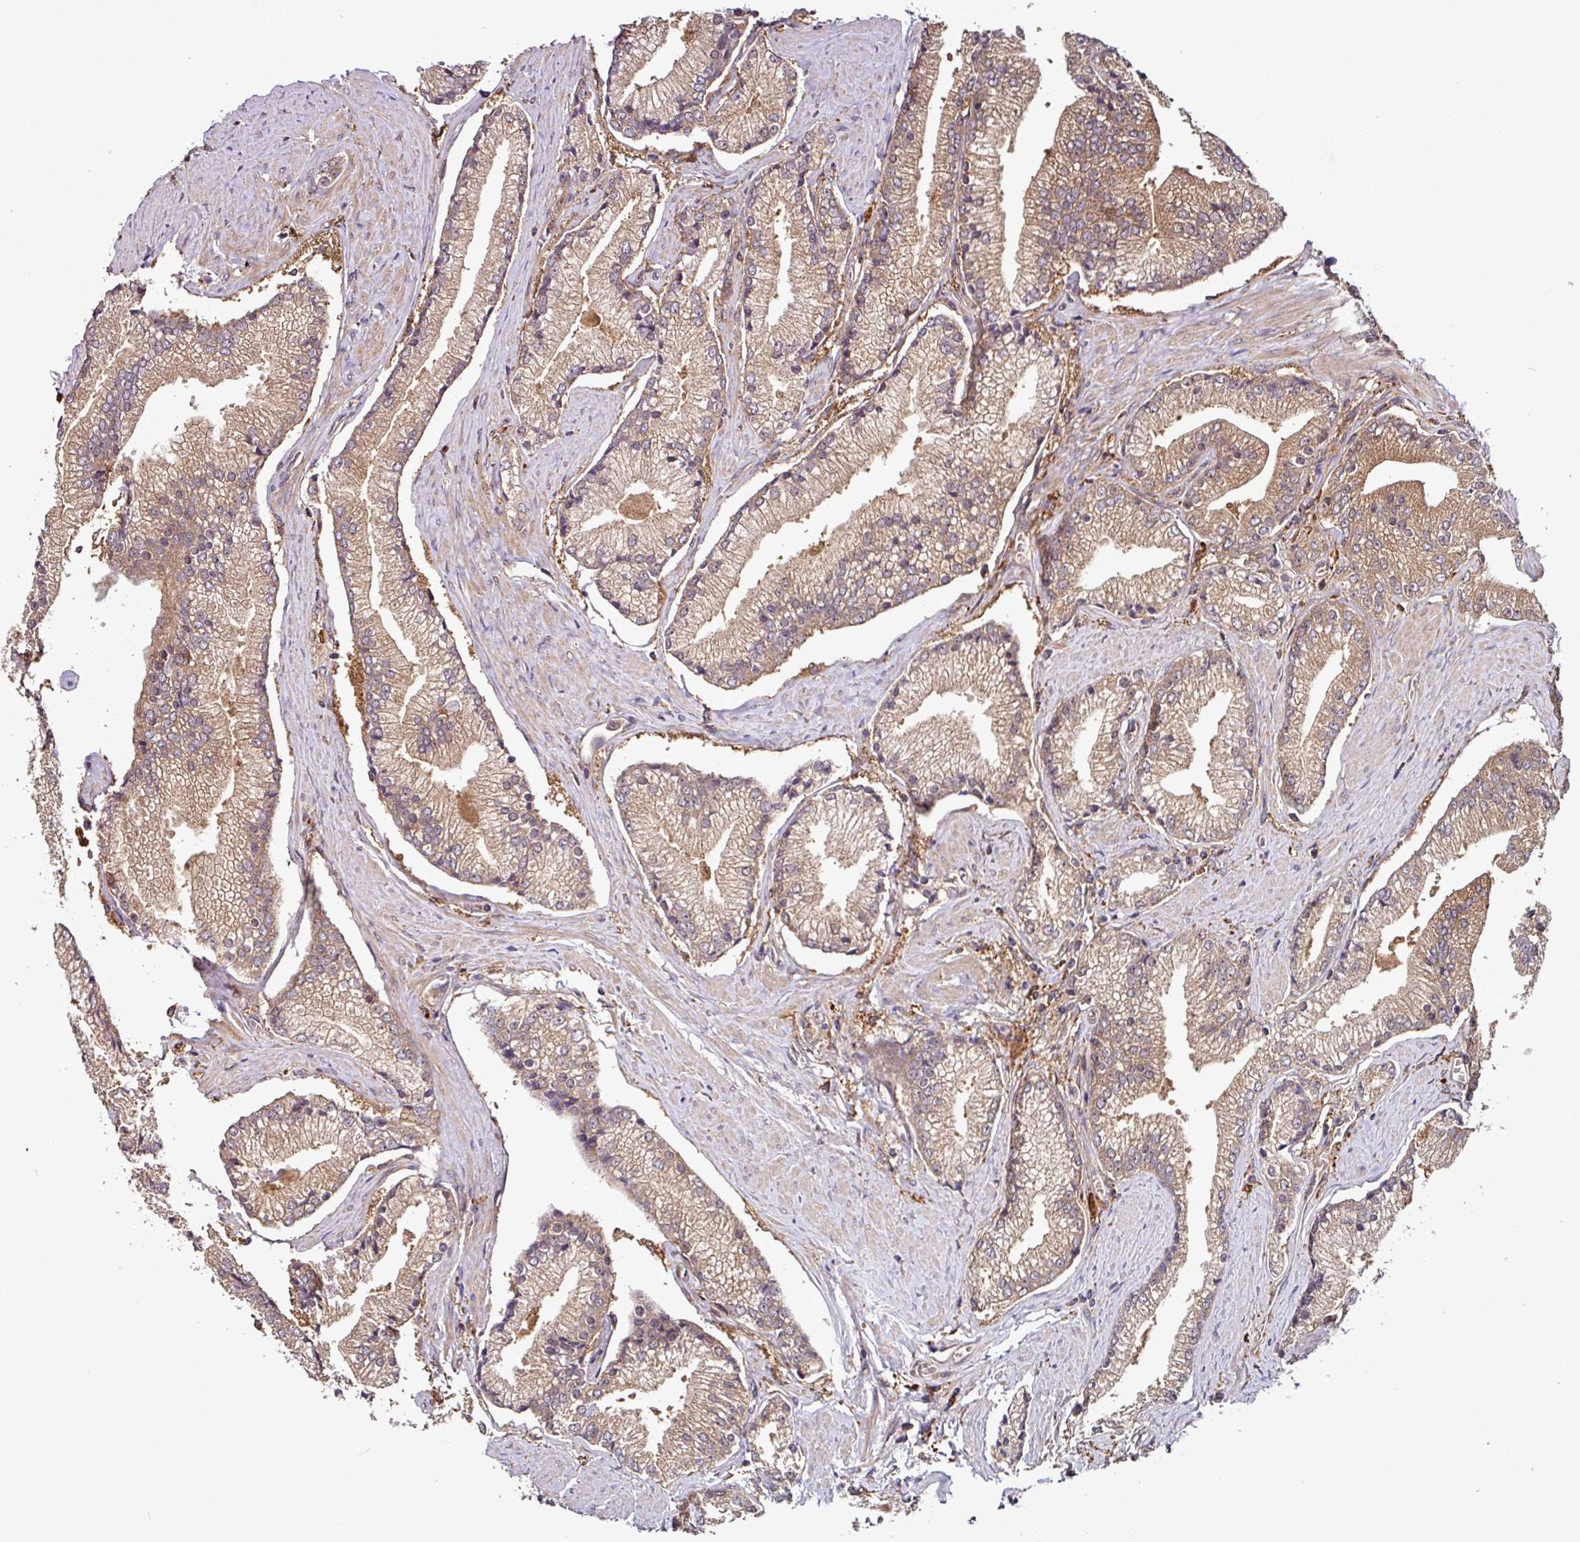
{"staining": {"intensity": "moderate", "quantity": ">75%", "location": "cytoplasmic/membranous"}, "tissue": "prostate cancer", "cell_type": "Tumor cells", "image_type": "cancer", "snomed": [{"axis": "morphology", "description": "Adenocarcinoma, High grade"}, {"axis": "topography", "description": "Prostate"}], "caption": "This image exhibits IHC staining of prostate adenocarcinoma (high-grade), with medium moderate cytoplasmic/membranous positivity in about >75% of tumor cells.", "gene": "GNPDA1", "patient": {"sex": "male", "age": 67}}